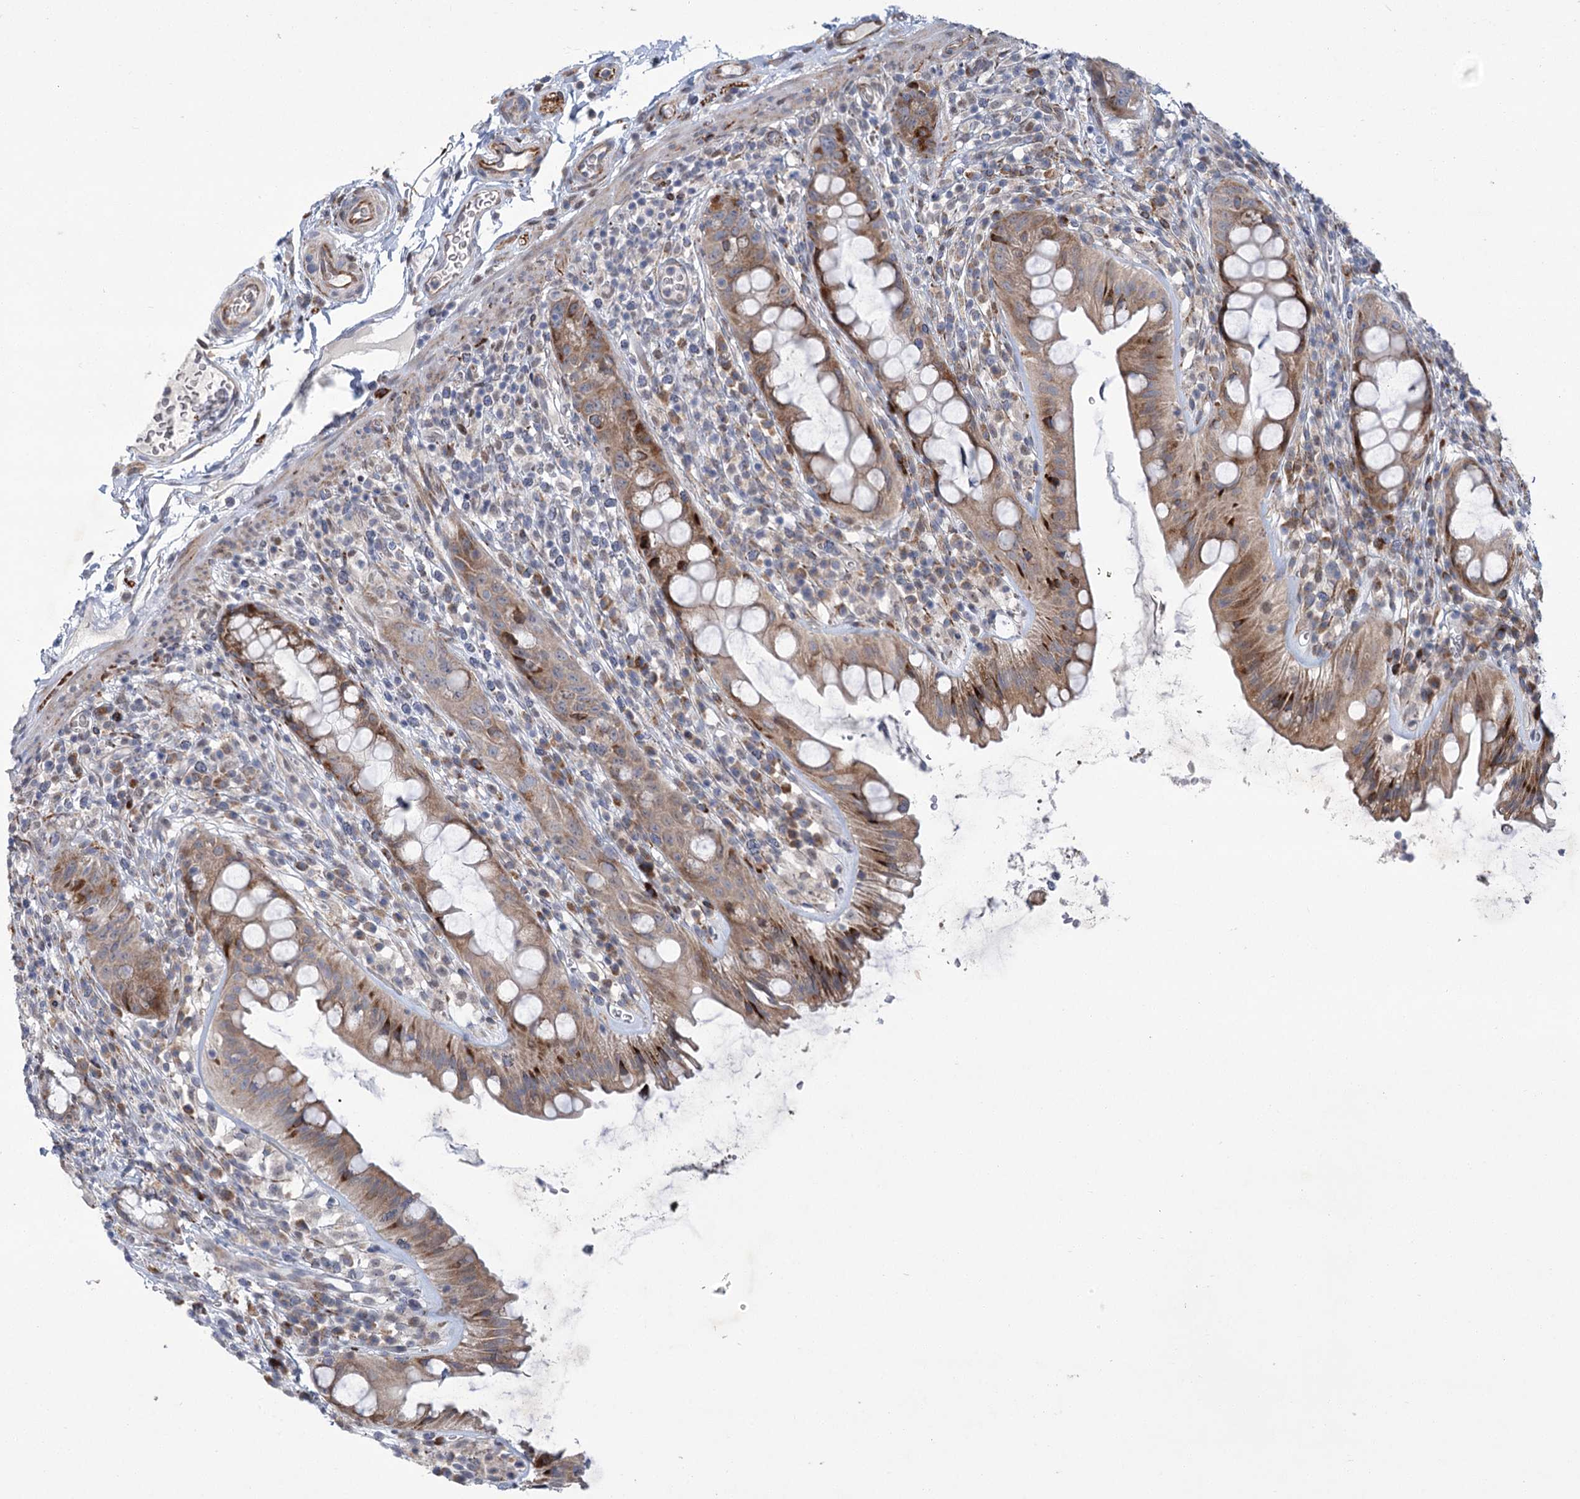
{"staining": {"intensity": "moderate", "quantity": ">75%", "location": "cytoplasmic/membranous"}, "tissue": "rectum", "cell_type": "Glandular cells", "image_type": "normal", "snomed": [{"axis": "morphology", "description": "Normal tissue, NOS"}, {"axis": "topography", "description": "Rectum"}], "caption": "An image of rectum stained for a protein shows moderate cytoplasmic/membranous brown staining in glandular cells. The staining was performed using DAB (3,3'-diaminobenzidine), with brown indicating positive protein expression. Nuclei are stained blue with hematoxylin.", "gene": "GCNT4", "patient": {"sex": "female", "age": 57}}